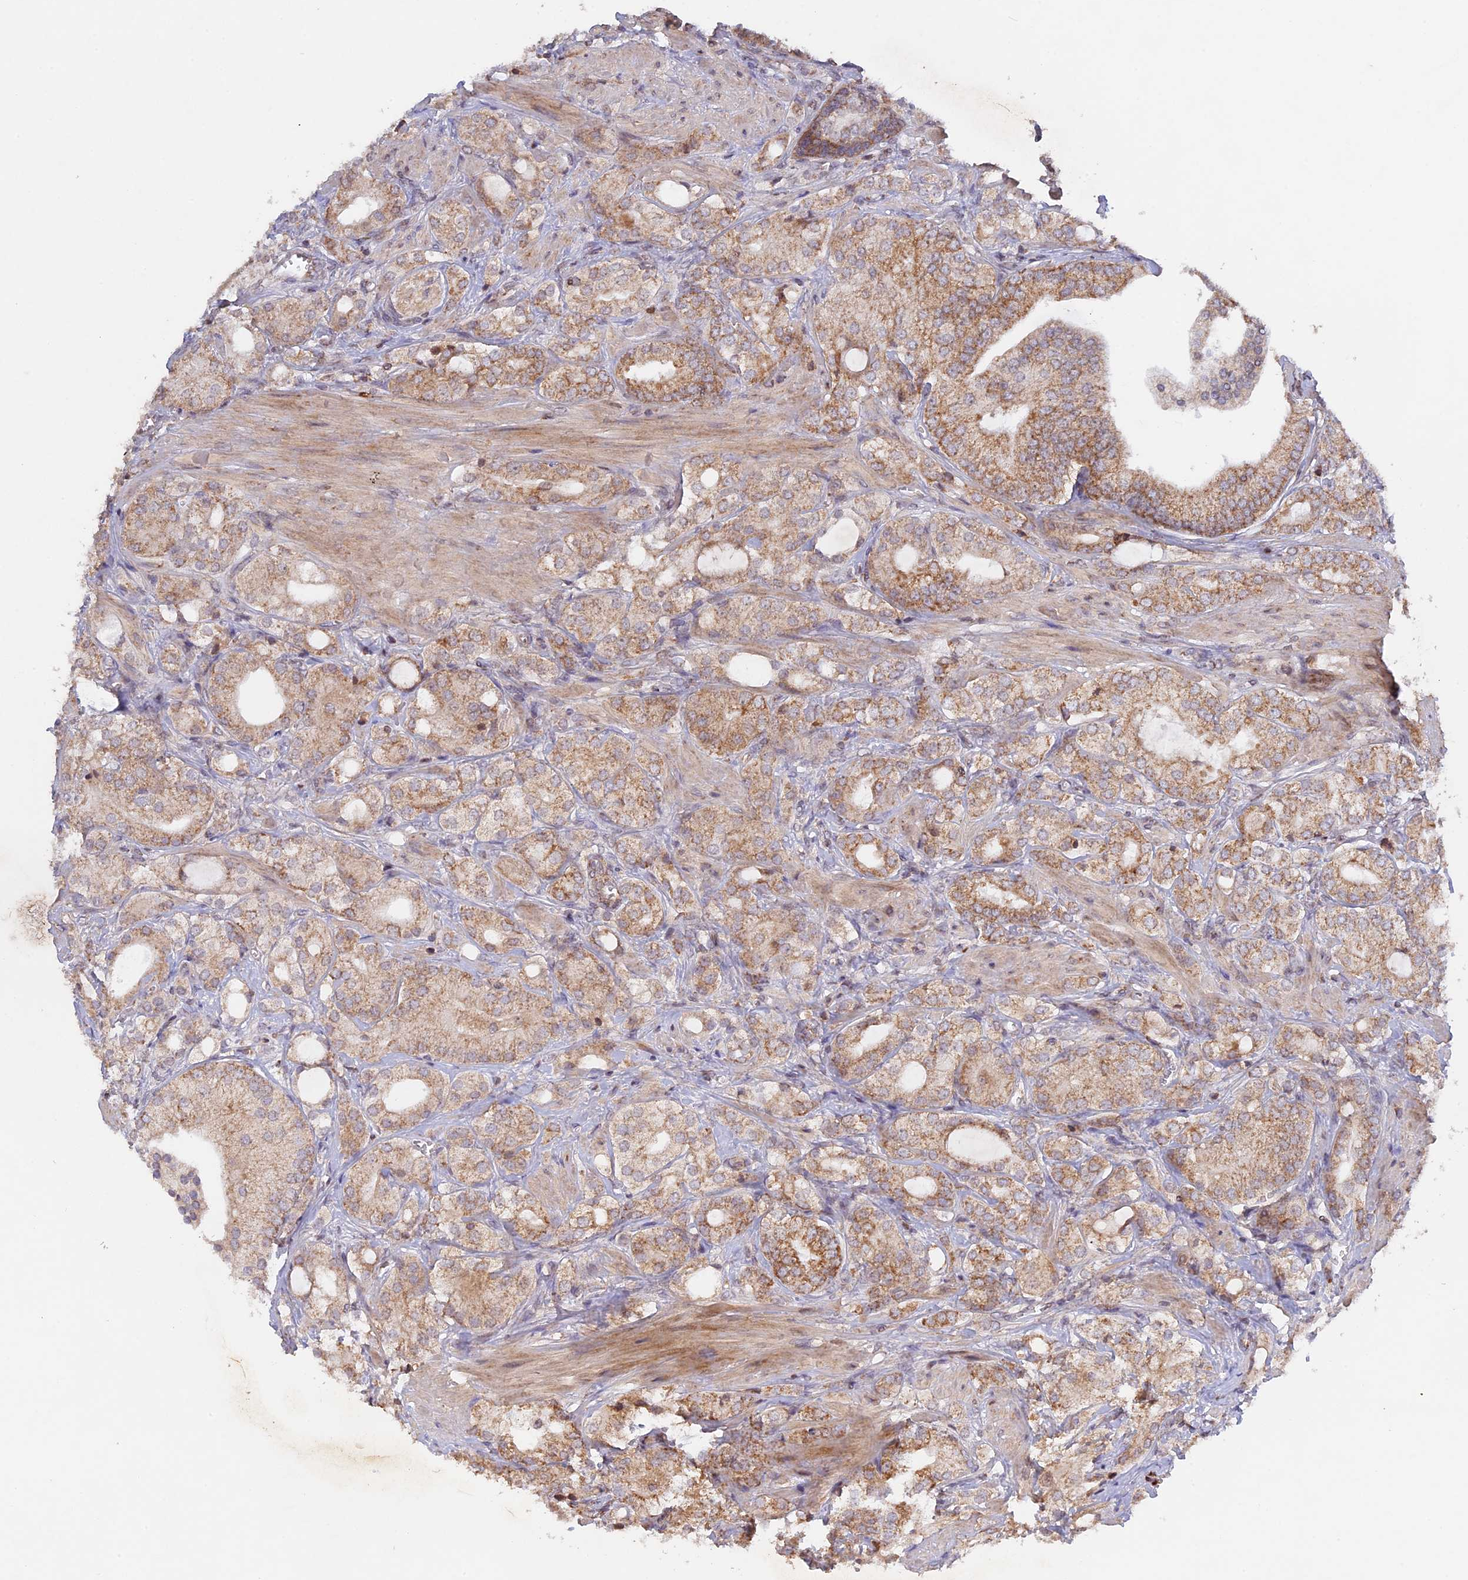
{"staining": {"intensity": "weak", "quantity": "25%-75%", "location": "cytoplasmic/membranous"}, "tissue": "prostate cancer", "cell_type": "Tumor cells", "image_type": "cancer", "snomed": [{"axis": "morphology", "description": "Adenocarcinoma, High grade"}, {"axis": "topography", "description": "Prostate"}], "caption": "The image demonstrates immunohistochemical staining of prostate cancer (adenocarcinoma (high-grade)). There is weak cytoplasmic/membranous positivity is seen in about 25%-75% of tumor cells.", "gene": "MPV17L", "patient": {"sex": "male", "age": 50}}